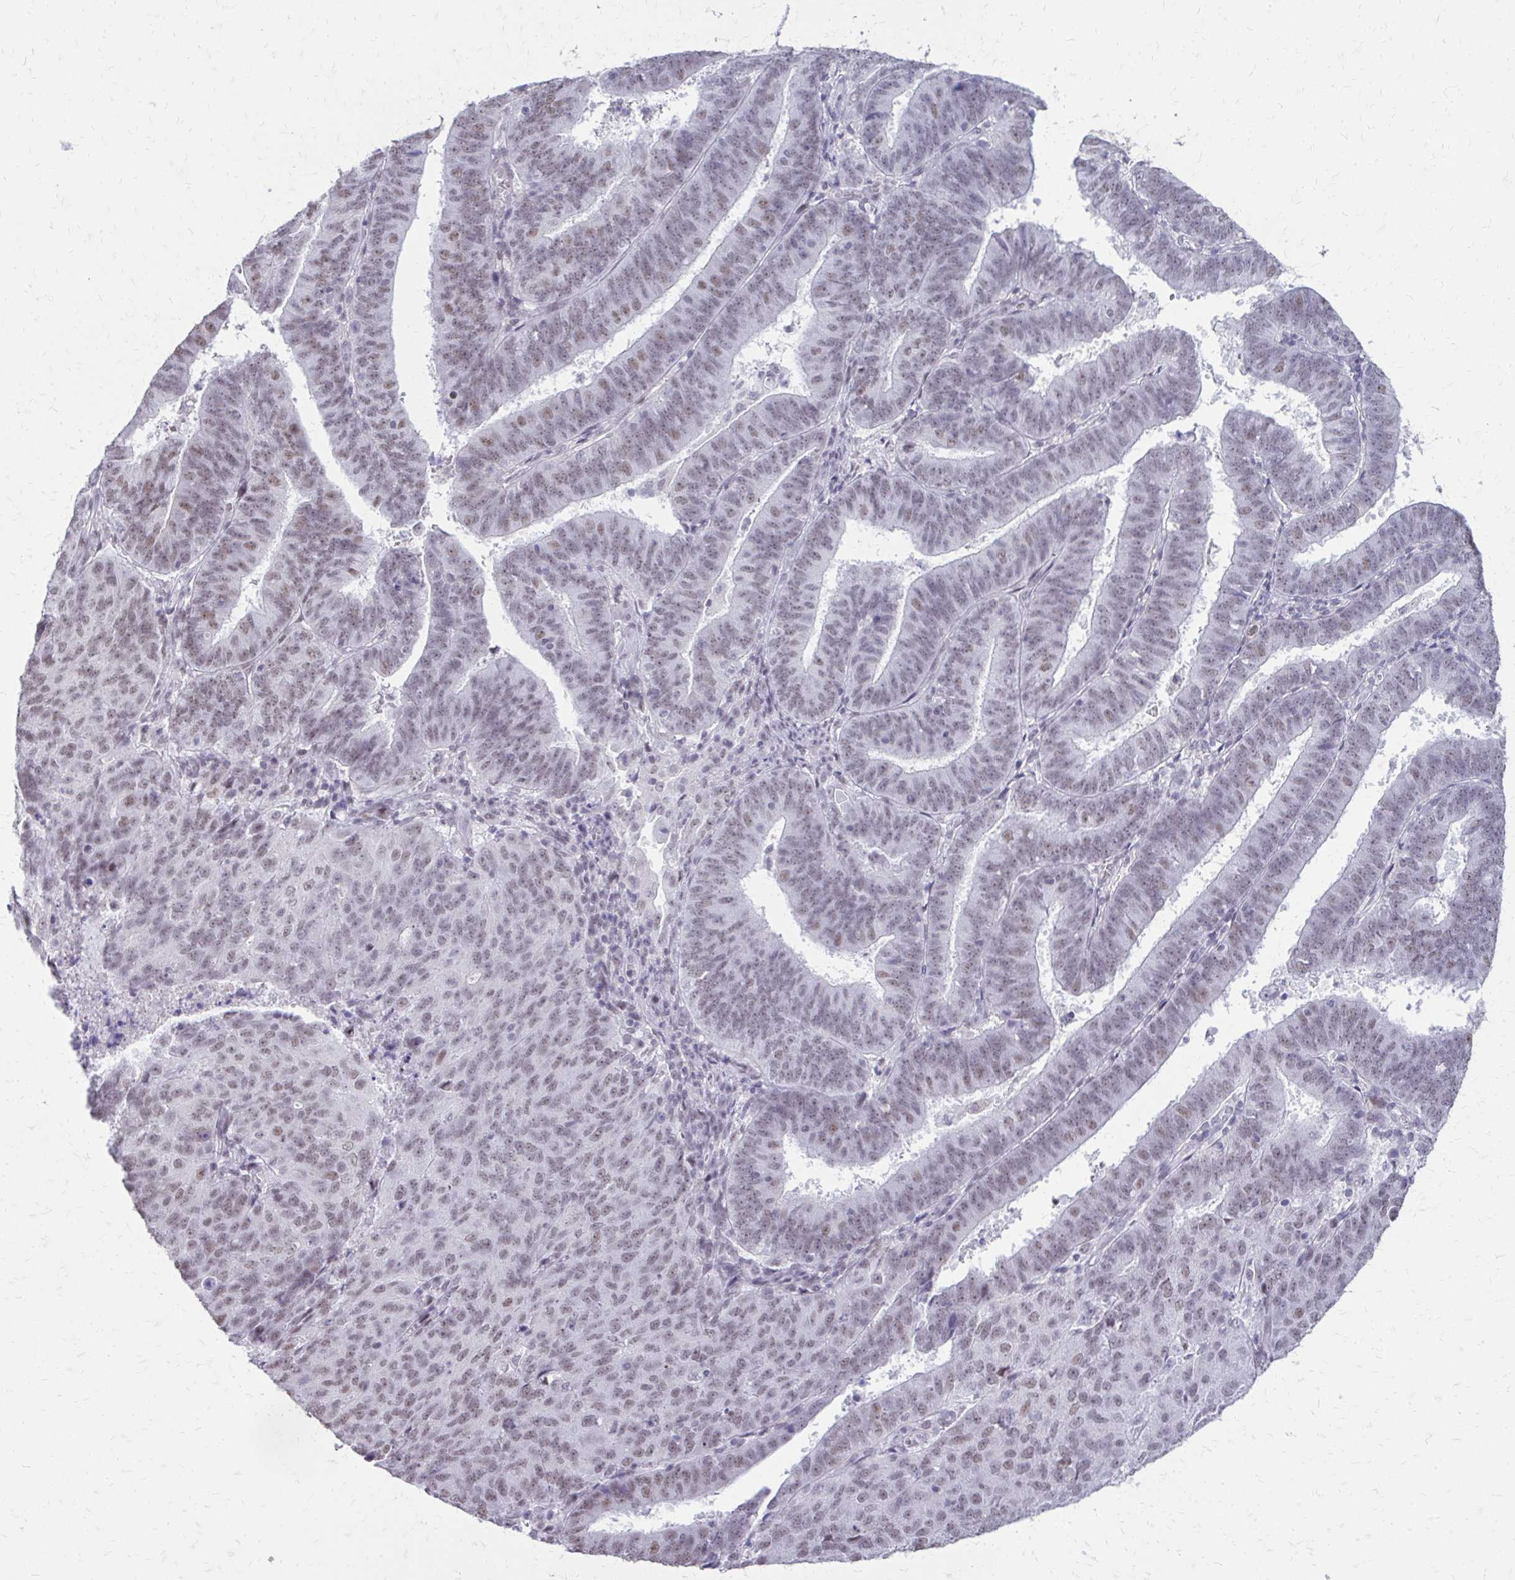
{"staining": {"intensity": "weak", "quantity": "25%-75%", "location": "nuclear"}, "tissue": "endometrial cancer", "cell_type": "Tumor cells", "image_type": "cancer", "snomed": [{"axis": "morphology", "description": "Adenocarcinoma, NOS"}, {"axis": "topography", "description": "Endometrium"}], "caption": "The image shows a brown stain indicating the presence of a protein in the nuclear of tumor cells in adenocarcinoma (endometrial).", "gene": "SS18", "patient": {"sex": "female", "age": 82}}